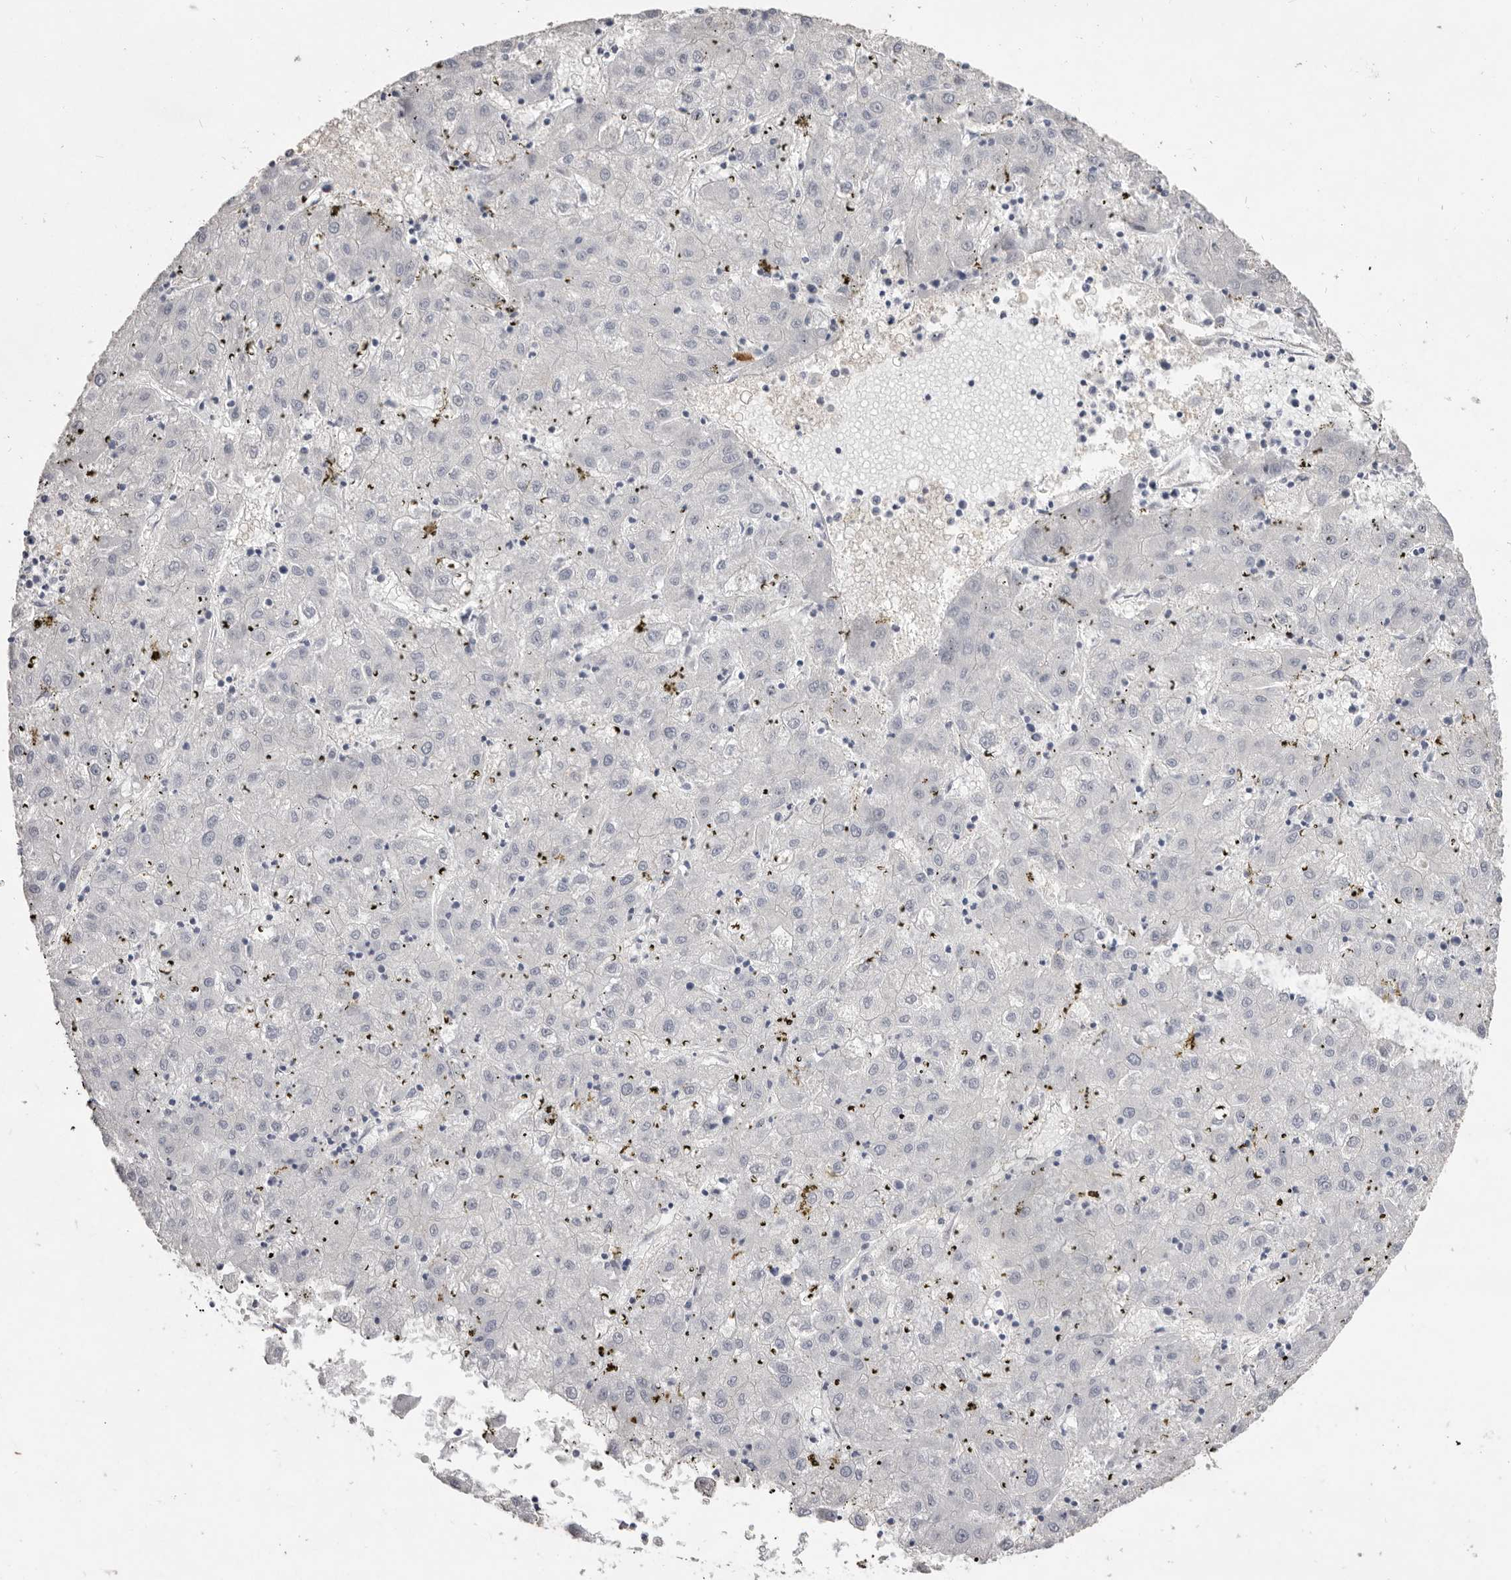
{"staining": {"intensity": "negative", "quantity": "none", "location": "none"}, "tissue": "liver cancer", "cell_type": "Tumor cells", "image_type": "cancer", "snomed": [{"axis": "morphology", "description": "Carcinoma, Hepatocellular, NOS"}, {"axis": "topography", "description": "Liver"}], "caption": "Tumor cells are negative for protein expression in human liver cancer (hepatocellular carcinoma).", "gene": "ZYG11B", "patient": {"sex": "male", "age": 72}}